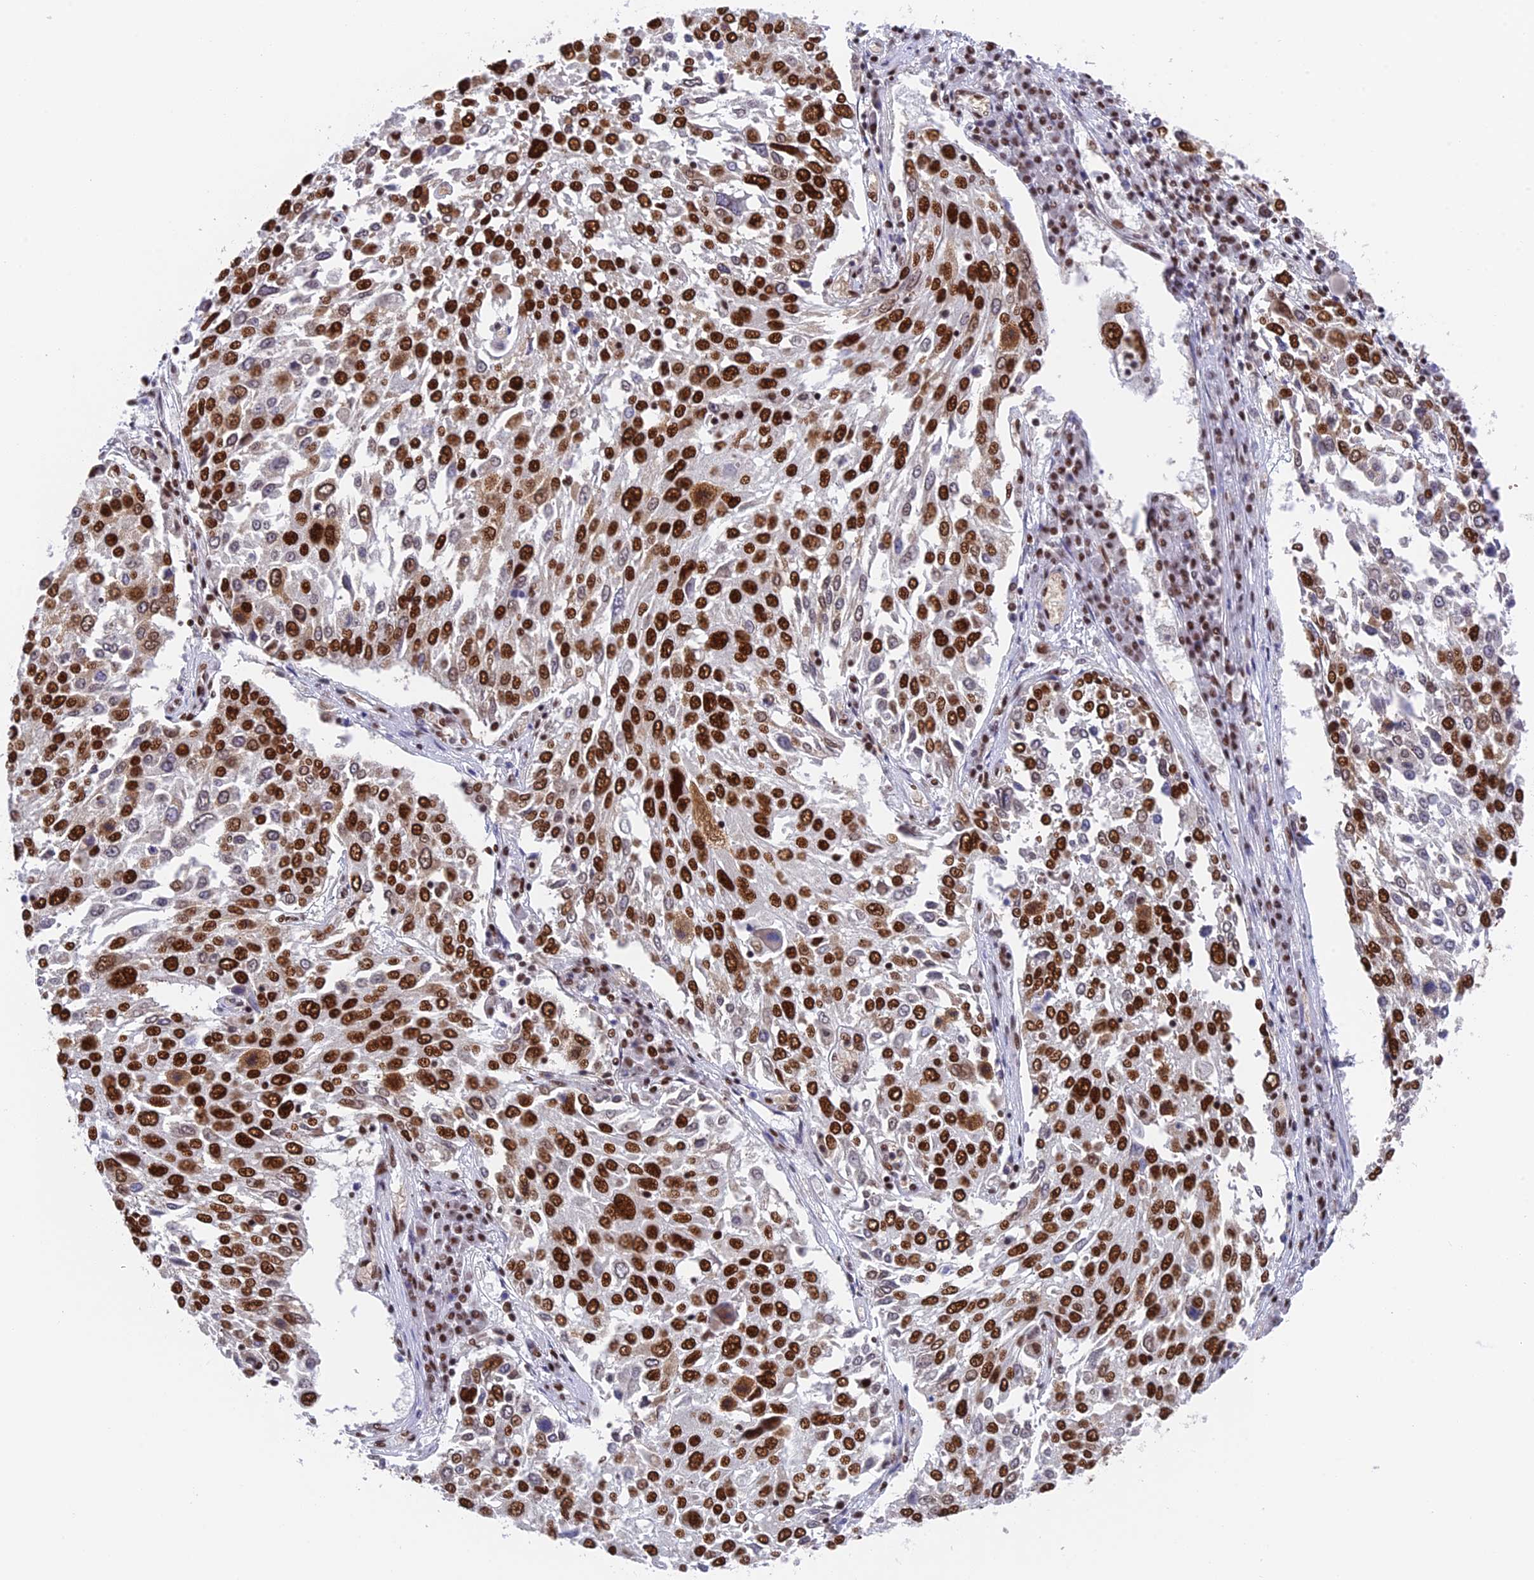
{"staining": {"intensity": "strong", "quantity": ">75%", "location": "nuclear"}, "tissue": "lung cancer", "cell_type": "Tumor cells", "image_type": "cancer", "snomed": [{"axis": "morphology", "description": "Squamous cell carcinoma, NOS"}, {"axis": "topography", "description": "Lung"}], "caption": "Immunohistochemical staining of human lung cancer (squamous cell carcinoma) reveals high levels of strong nuclear protein expression in approximately >75% of tumor cells.", "gene": "EEF1AKMT3", "patient": {"sex": "male", "age": 65}}